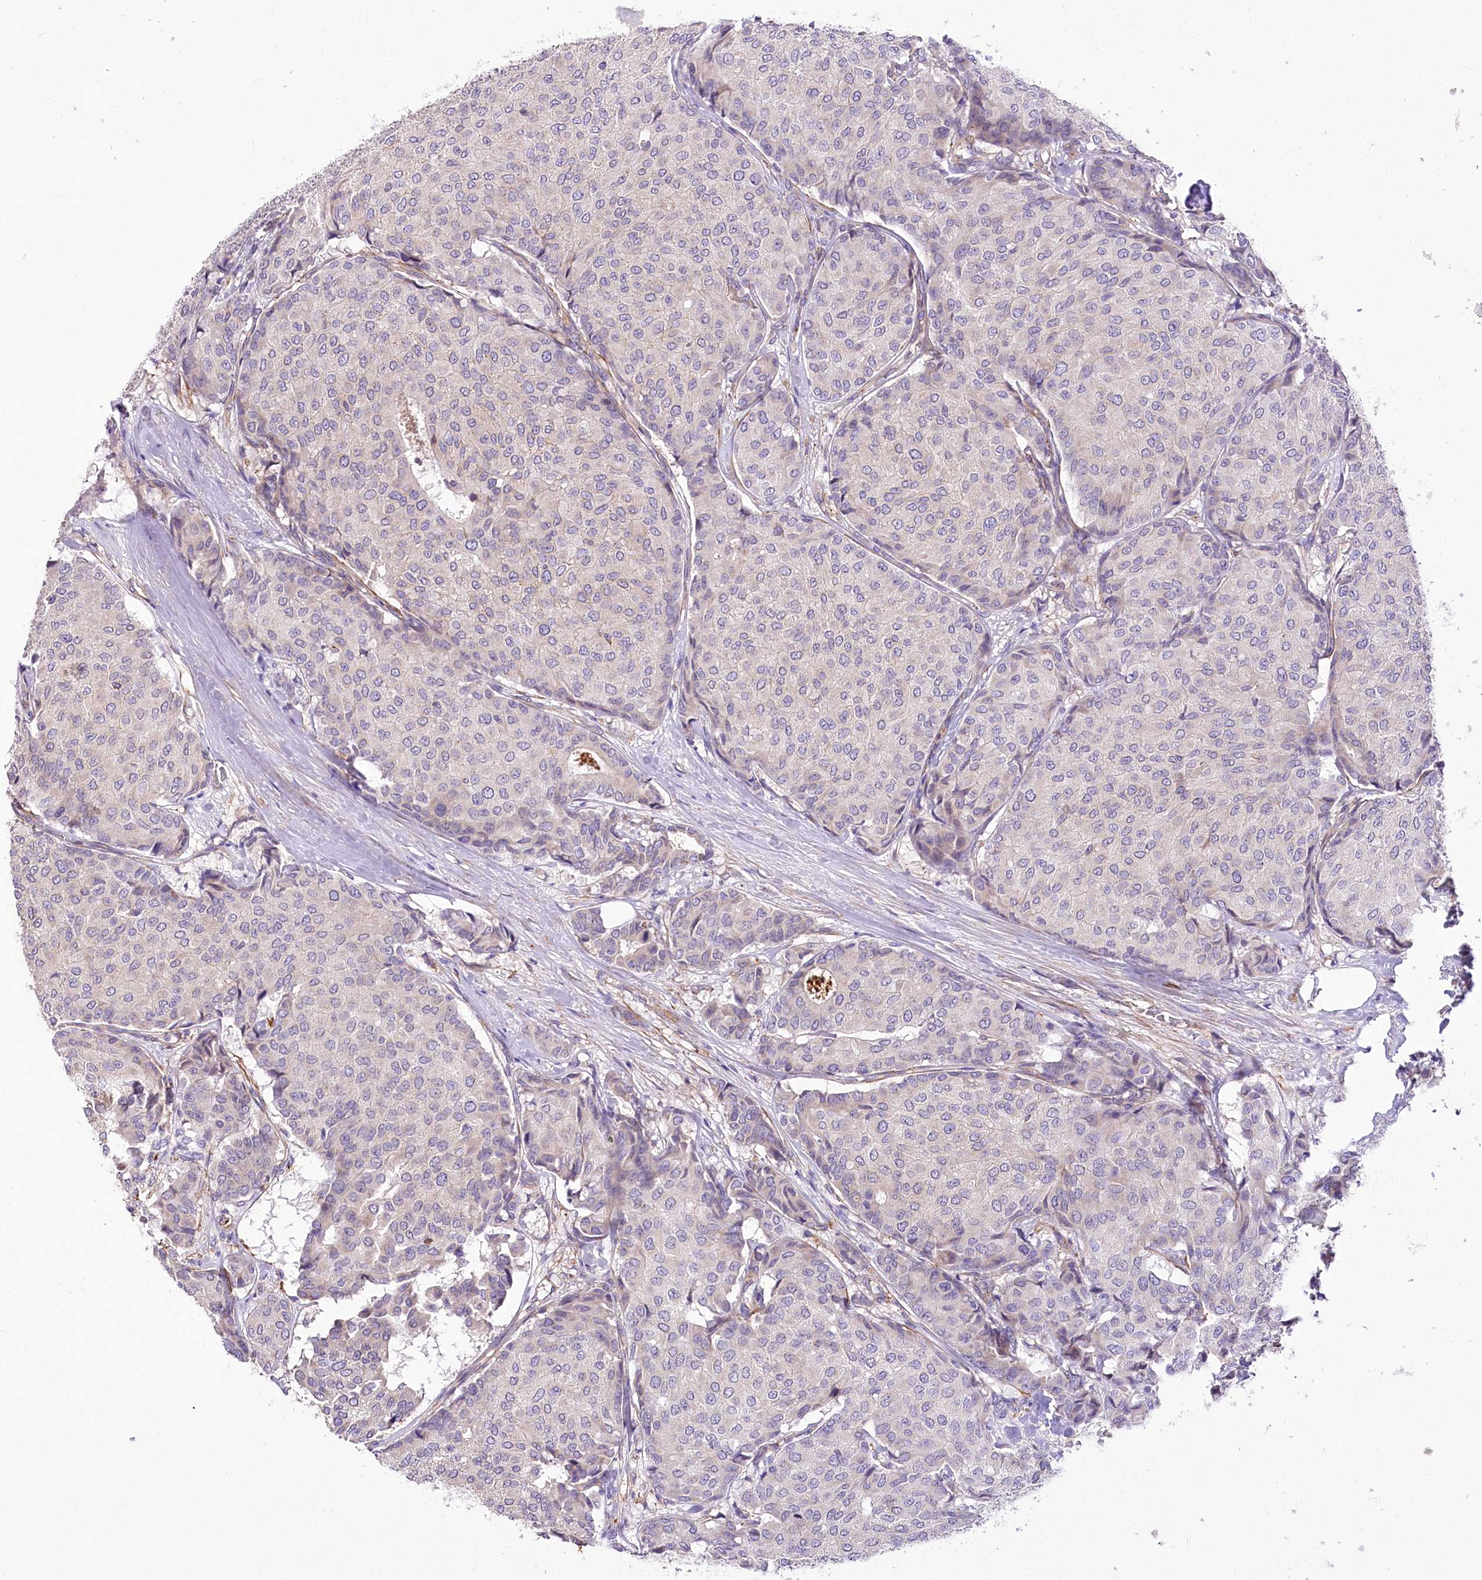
{"staining": {"intensity": "negative", "quantity": "none", "location": "none"}, "tissue": "breast cancer", "cell_type": "Tumor cells", "image_type": "cancer", "snomed": [{"axis": "morphology", "description": "Duct carcinoma"}, {"axis": "topography", "description": "Breast"}], "caption": "High magnification brightfield microscopy of intraductal carcinoma (breast) stained with DAB (brown) and counterstained with hematoxylin (blue): tumor cells show no significant positivity. Brightfield microscopy of IHC stained with DAB (brown) and hematoxylin (blue), captured at high magnification.", "gene": "RDH16", "patient": {"sex": "female", "age": 75}}